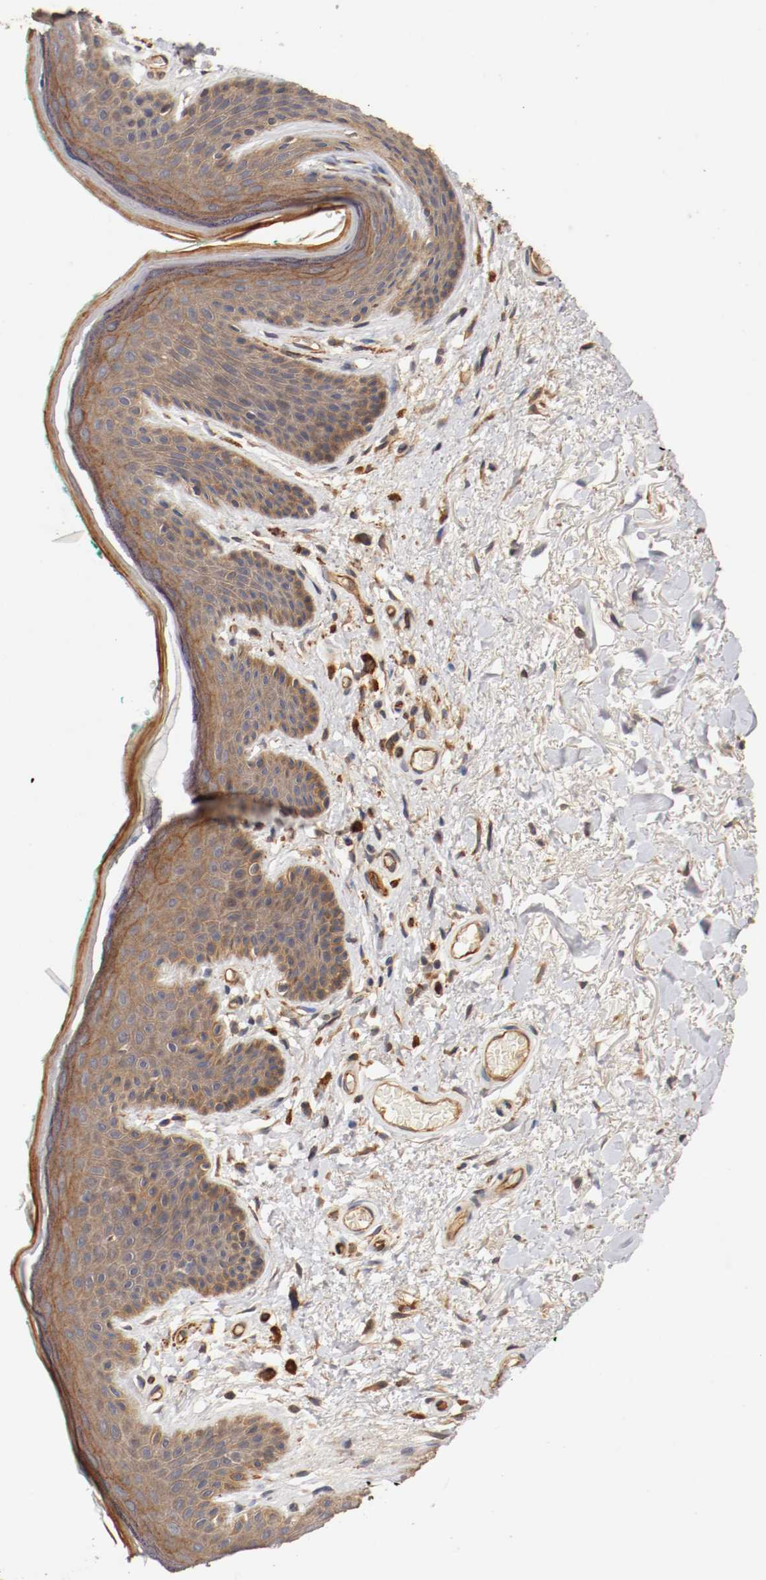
{"staining": {"intensity": "weak", "quantity": ">75%", "location": "cytoplasmic/membranous"}, "tissue": "skin", "cell_type": "Epidermal cells", "image_type": "normal", "snomed": [{"axis": "morphology", "description": "Normal tissue, NOS"}, {"axis": "topography", "description": "Anal"}], "caption": "Weak cytoplasmic/membranous protein expression is identified in approximately >75% of epidermal cells in skin.", "gene": "TYK2", "patient": {"sex": "male", "age": 74}}